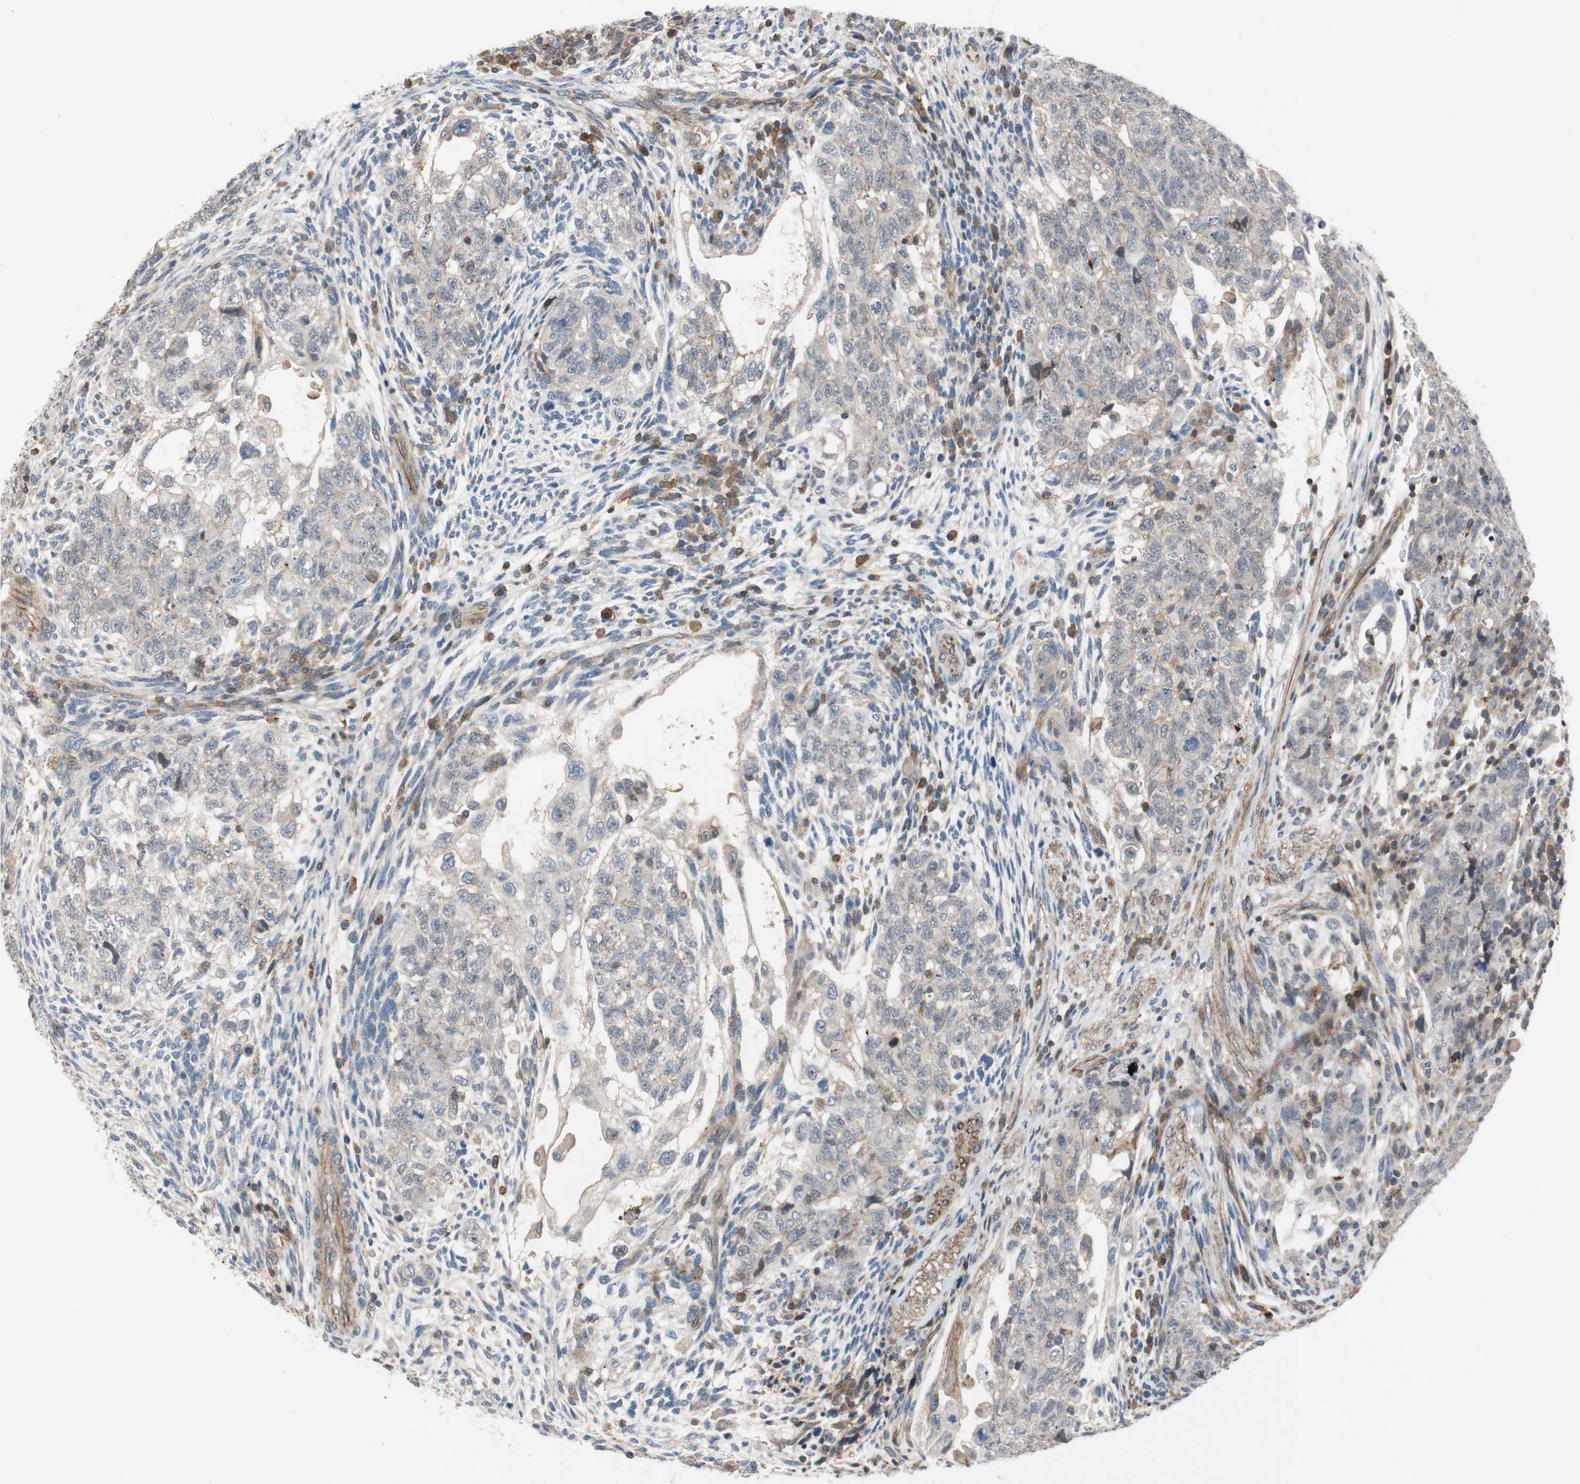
{"staining": {"intensity": "weak", "quantity": "25%-75%", "location": "cytoplasmic/membranous"}, "tissue": "testis cancer", "cell_type": "Tumor cells", "image_type": "cancer", "snomed": [{"axis": "morphology", "description": "Normal tissue, NOS"}, {"axis": "morphology", "description": "Carcinoma, Embryonal, NOS"}, {"axis": "topography", "description": "Testis"}], "caption": "Protein staining by immunohistochemistry (IHC) exhibits weak cytoplasmic/membranous positivity in about 25%-75% of tumor cells in testis cancer (embryonal carcinoma).", "gene": "GRHL1", "patient": {"sex": "male", "age": 36}}